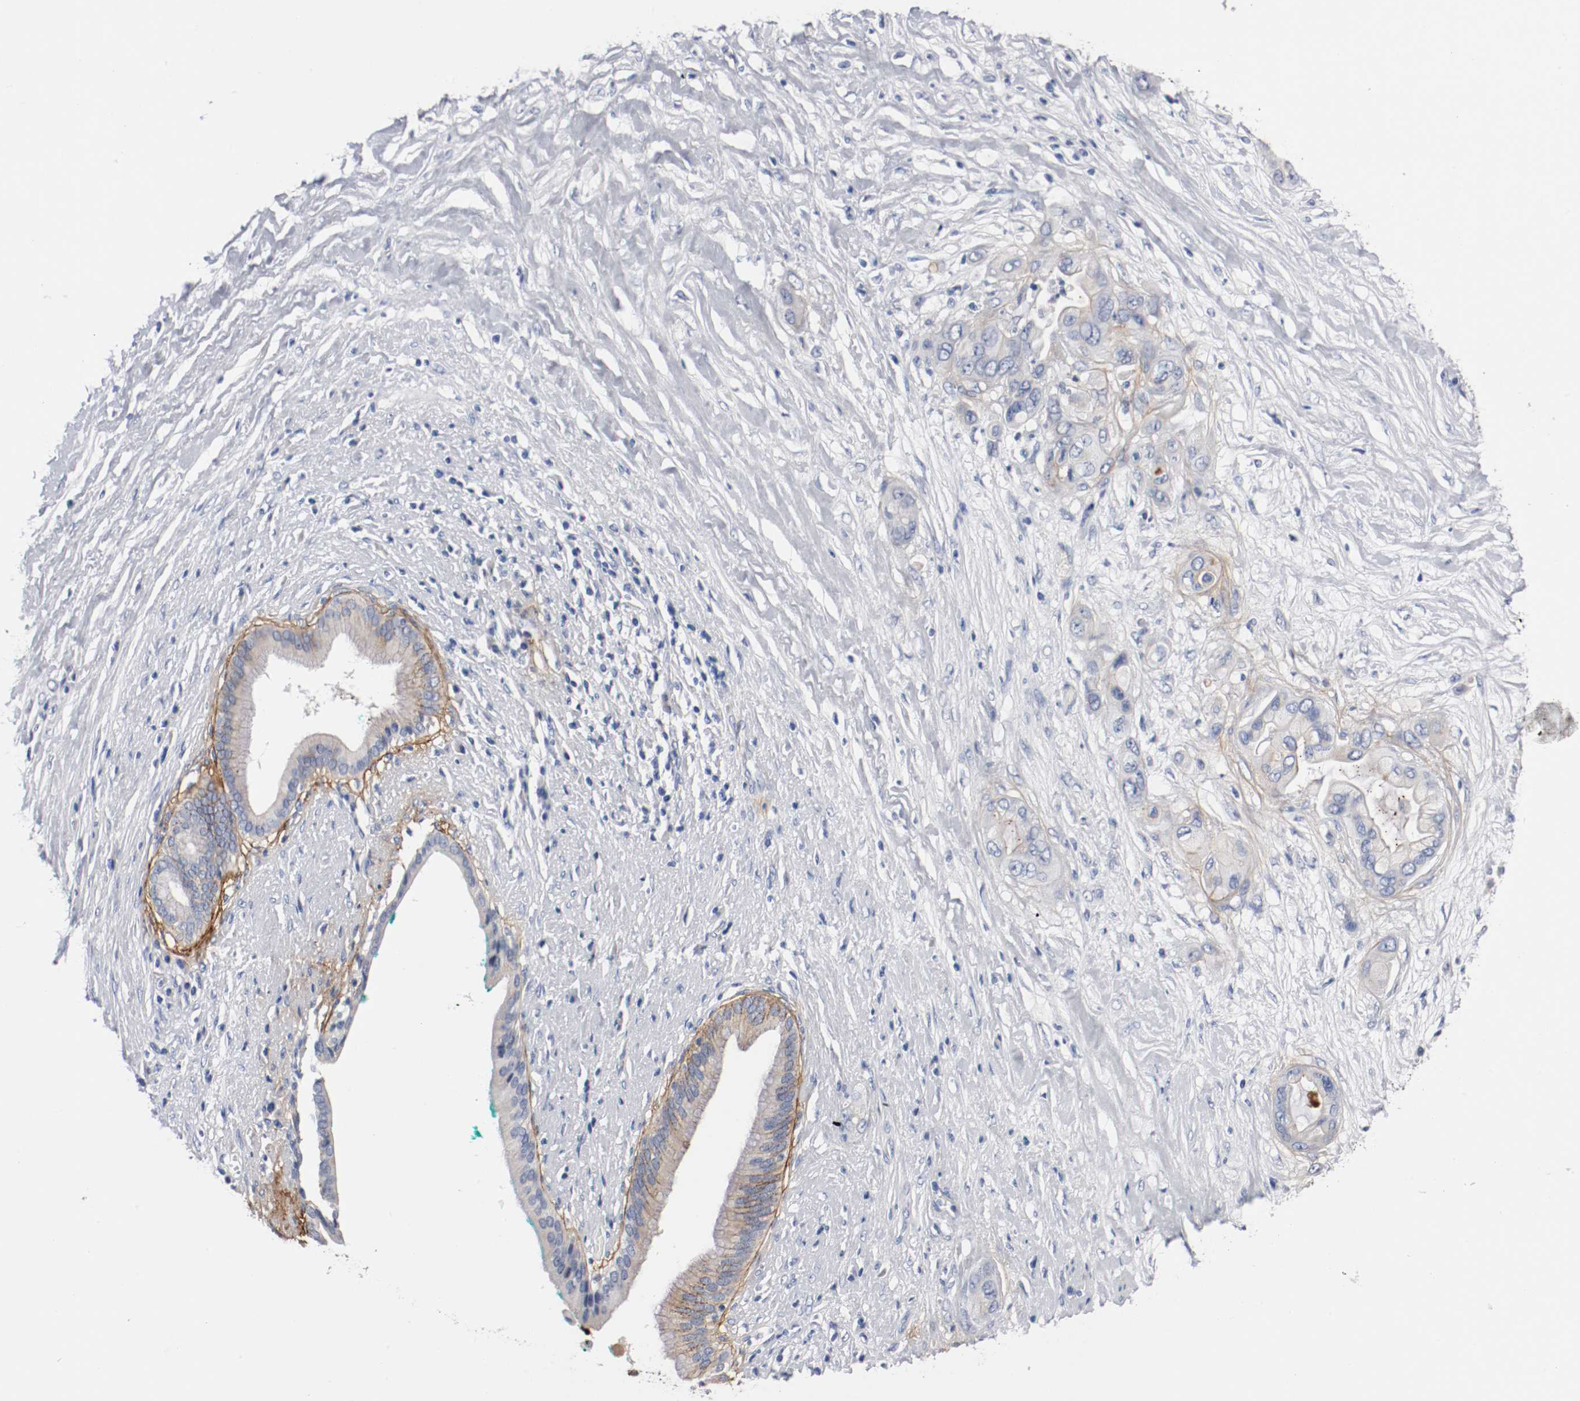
{"staining": {"intensity": "moderate", "quantity": "25%-75%", "location": "cytoplasmic/membranous"}, "tissue": "pancreatic cancer", "cell_type": "Tumor cells", "image_type": "cancer", "snomed": [{"axis": "morphology", "description": "Adenocarcinoma, NOS"}, {"axis": "topography", "description": "Pancreas"}], "caption": "Tumor cells reveal medium levels of moderate cytoplasmic/membranous expression in about 25%-75% of cells in pancreatic cancer (adenocarcinoma).", "gene": "TNC", "patient": {"sex": "female", "age": 59}}